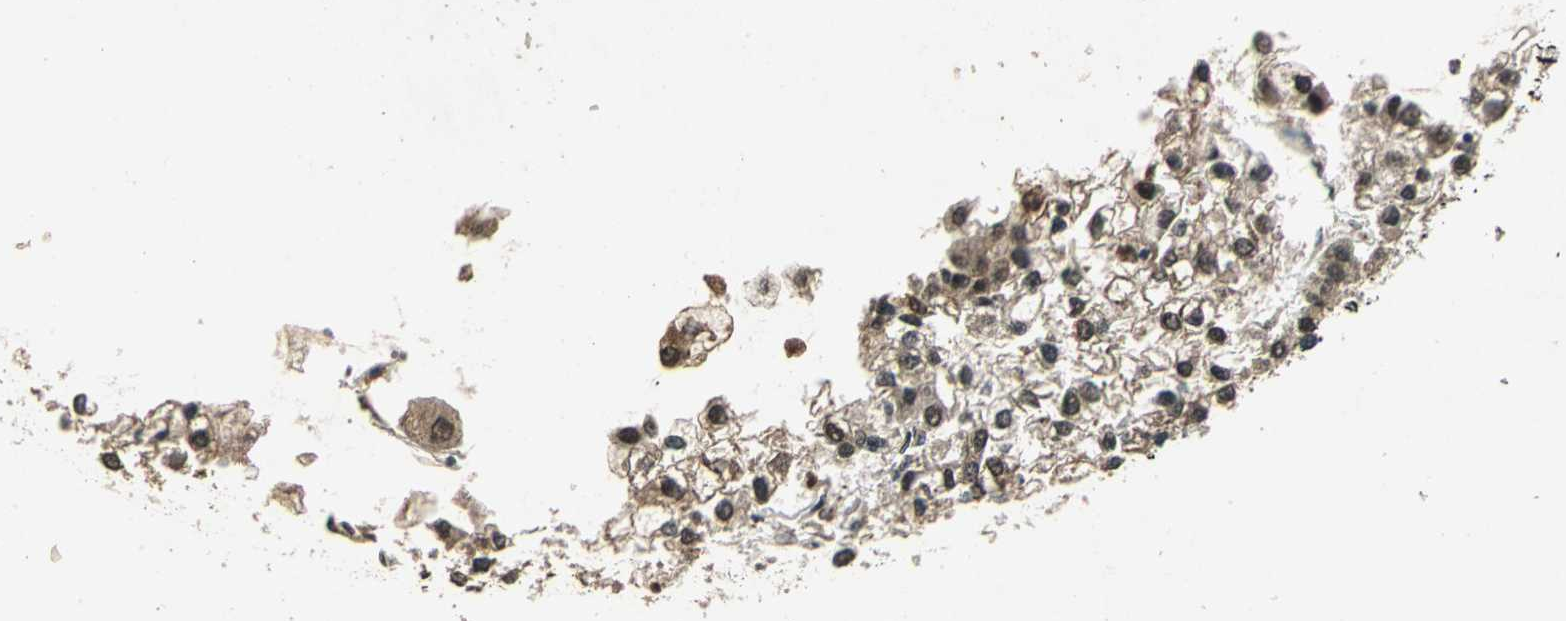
{"staining": {"intensity": "strong", "quantity": ">75%", "location": "cytoplasmic/membranous,nuclear"}, "tissue": "liver cancer", "cell_type": "Tumor cells", "image_type": "cancer", "snomed": [{"axis": "morphology", "description": "Carcinoma, Hepatocellular, NOS"}, {"axis": "topography", "description": "Liver"}], "caption": "Protein analysis of liver hepatocellular carcinoma tissue displays strong cytoplasmic/membranous and nuclear positivity in approximately >75% of tumor cells.", "gene": "MTA2", "patient": {"sex": "female", "age": 66}}